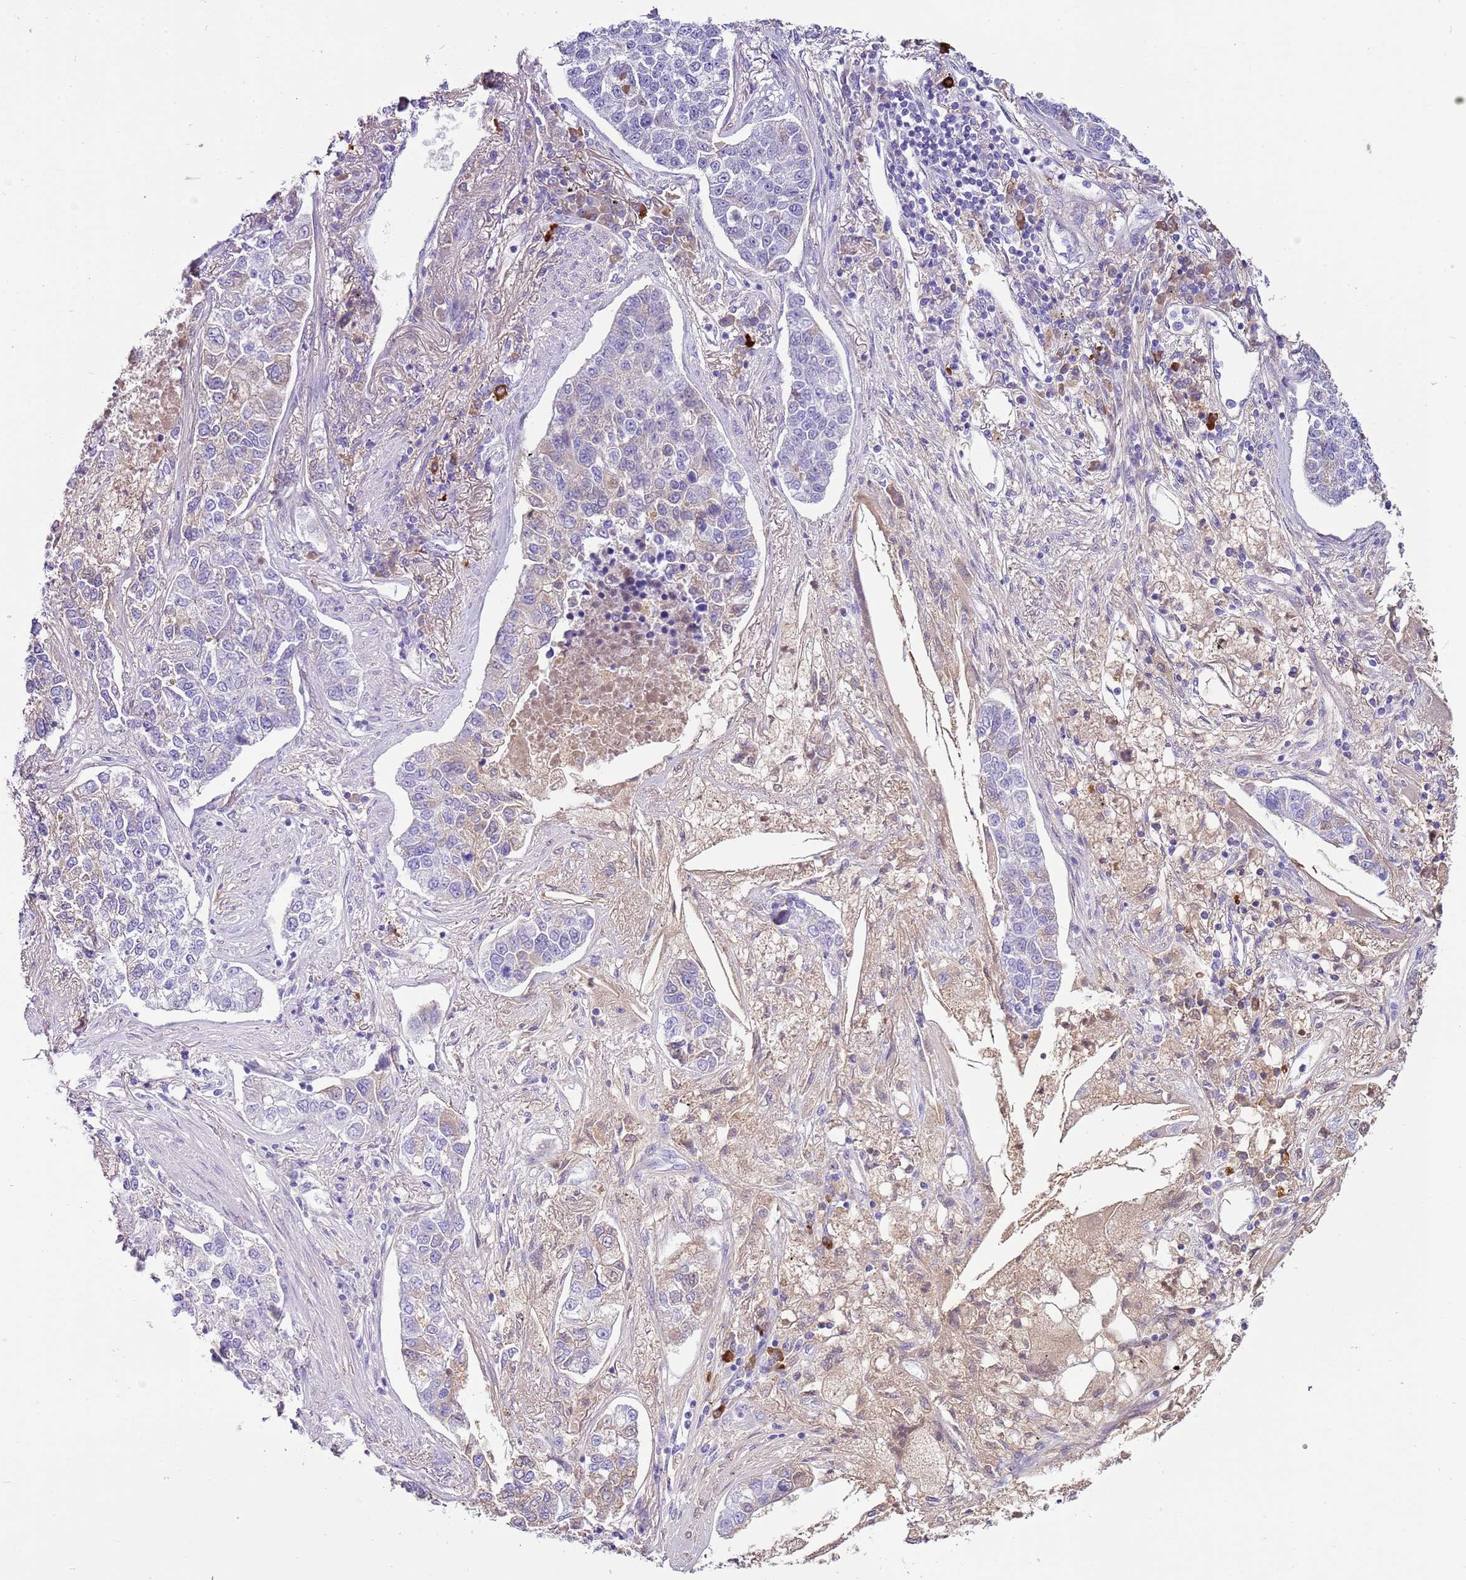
{"staining": {"intensity": "negative", "quantity": "none", "location": "none"}, "tissue": "lung cancer", "cell_type": "Tumor cells", "image_type": "cancer", "snomed": [{"axis": "morphology", "description": "Adenocarcinoma, NOS"}, {"axis": "topography", "description": "Lung"}], "caption": "Tumor cells show no significant positivity in lung cancer. (Brightfield microscopy of DAB (3,3'-diaminobenzidine) immunohistochemistry (IHC) at high magnification).", "gene": "IGKV3D-11", "patient": {"sex": "male", "age": 49}}